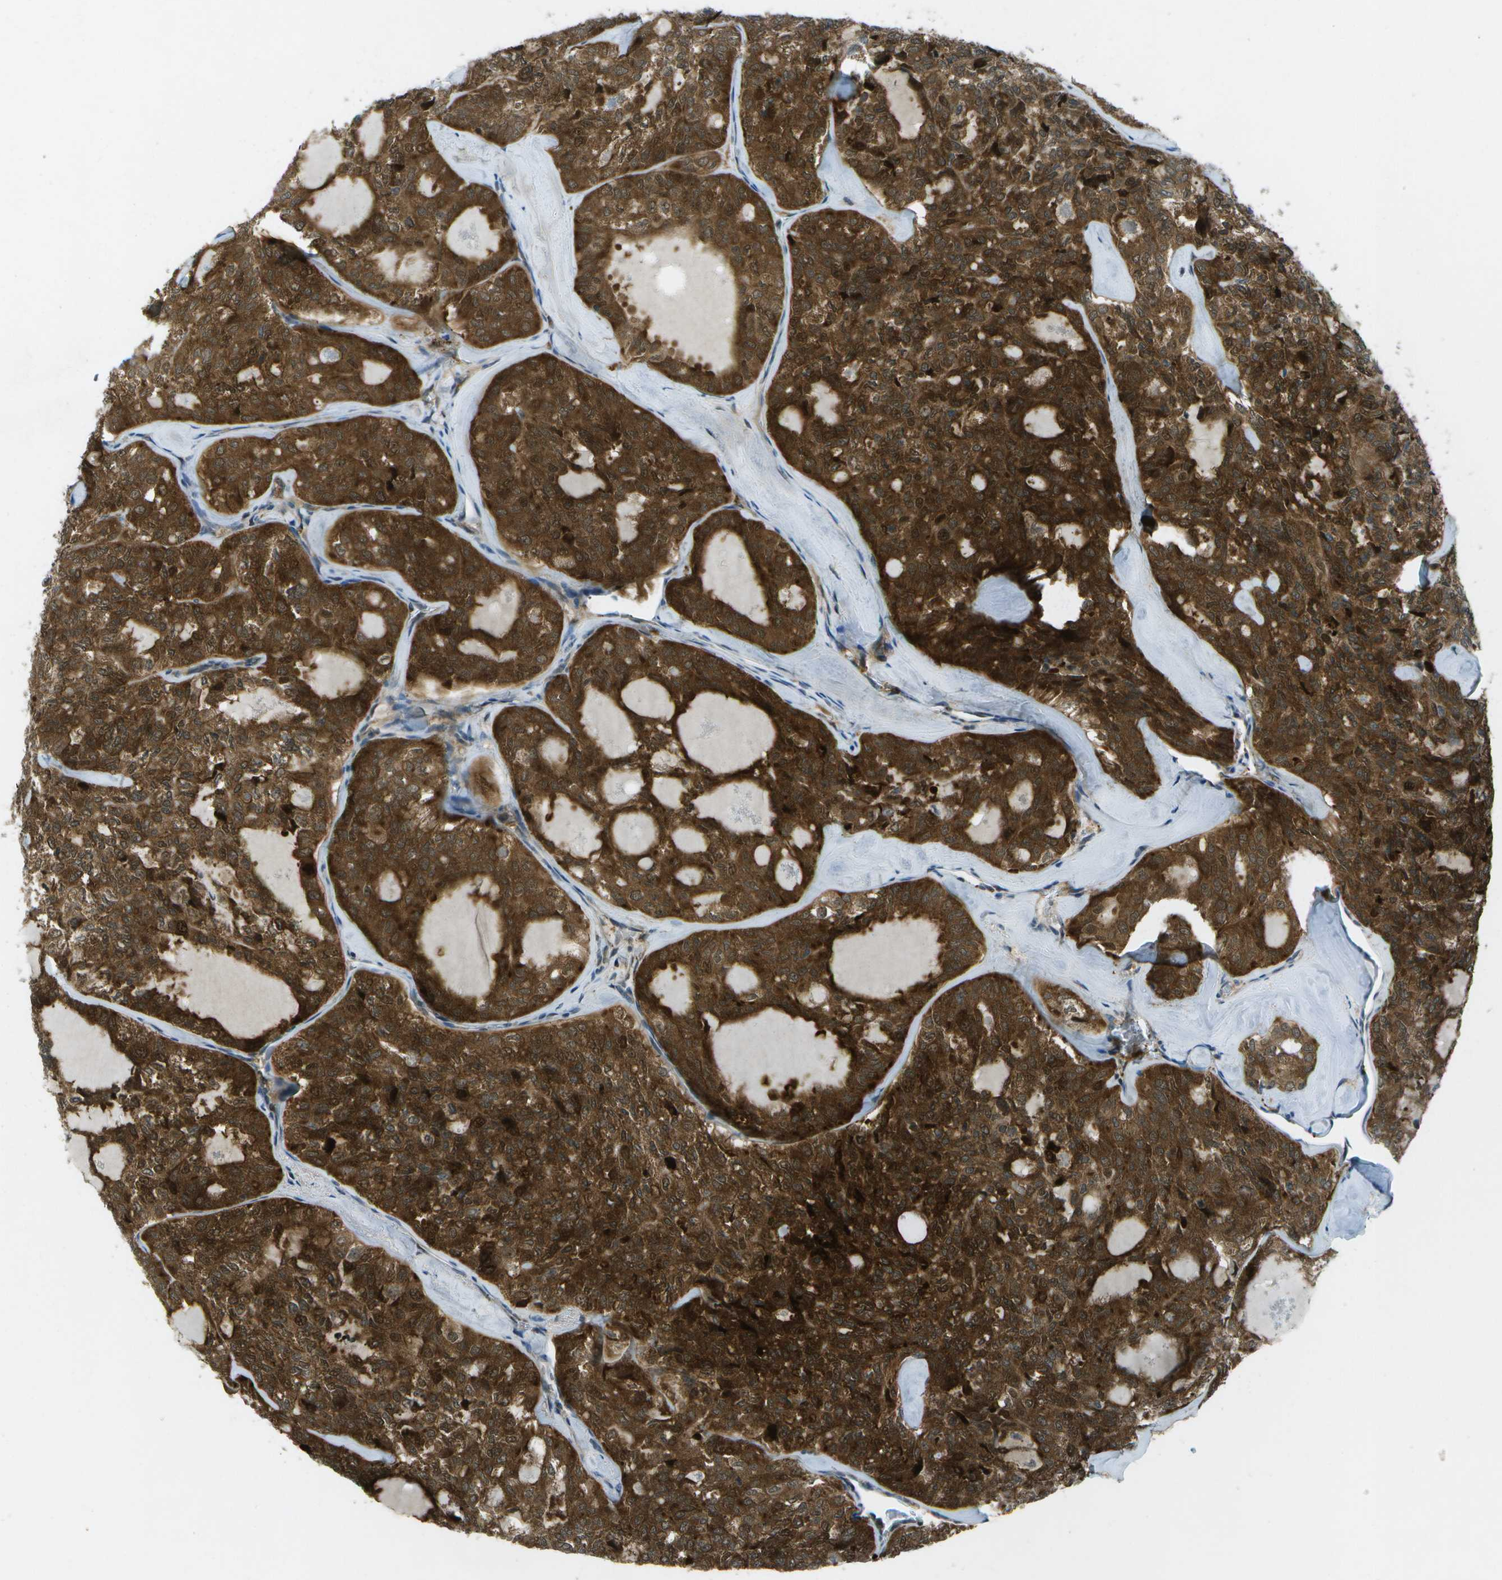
{"staining": {"intensity": "strong", "quantity": ">75%", "location": "cytoplasmic/membranous"}, "tissue": "thyroid cancer", "cell_type": "Tumor cells", "image_type": "cancer", "snomed": [{"axis": "morphology", "description": "Follicular adenoma carcinoma, NOS"}, {"axis": "topography", "description": "Thyroid gland"}], "caption": "Thyroid follicular adenoma carcinoma stained with a brown dye reveals strong cytoplasmic/membranous positive staining in approximately >75% of tumor cells.", "gene": "TMEM19", "patient": {"sex": "male", "age": 75}}